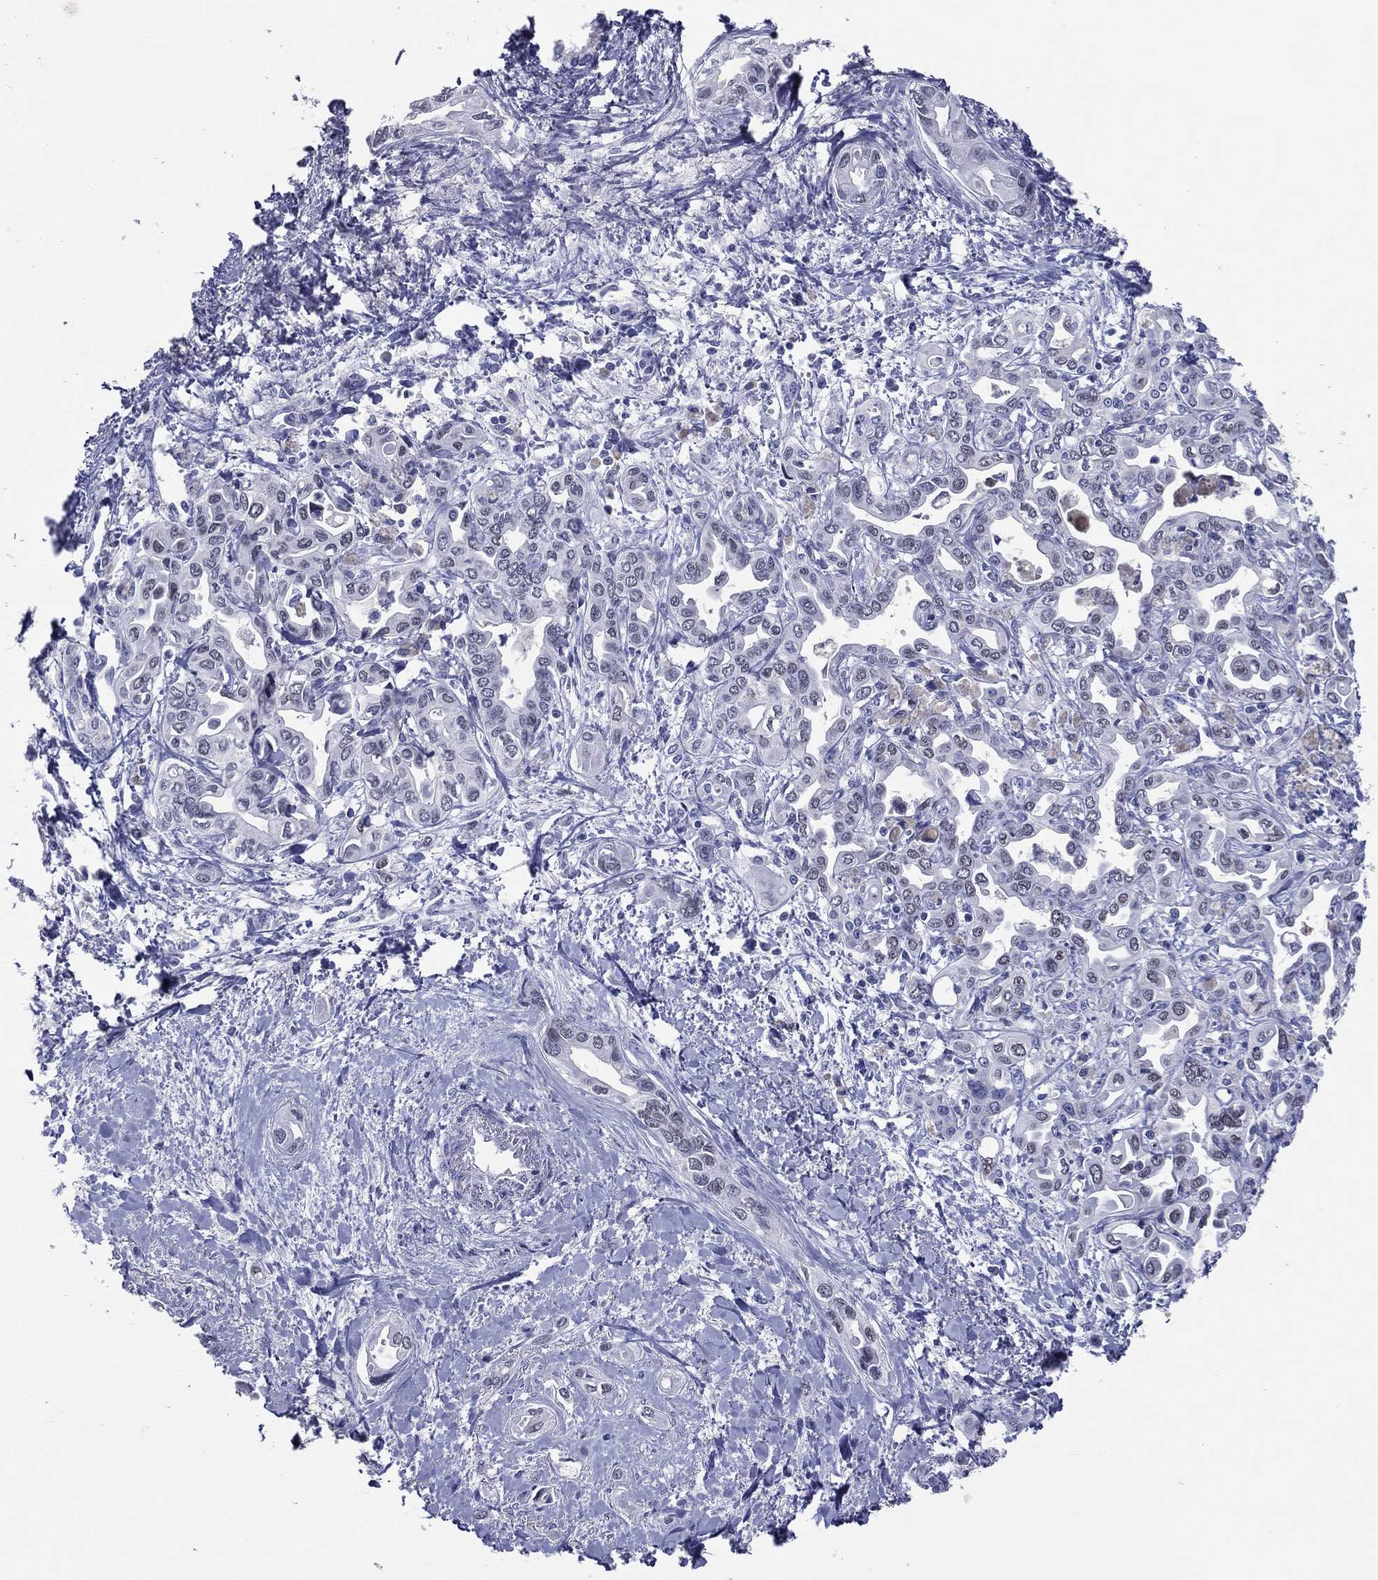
{"staining": {"intensity": "negative", "quantity": "none", "location": "none"}, "tissue": "liver cancer", "cell_type": "Tumor cells", "image_type": "cancer", "snomed": [{"axis": "morphology", "description": "Cholangiocarcinoma"}, {"axis": "topography", "description": "Liver"}], "caption": "This is a photomicrograph of IHC staining of liver cancer, which shows no positivity in tumor cells.", "gene": "TFAP2A", "patient": {"sex": "female", "age": 64}}